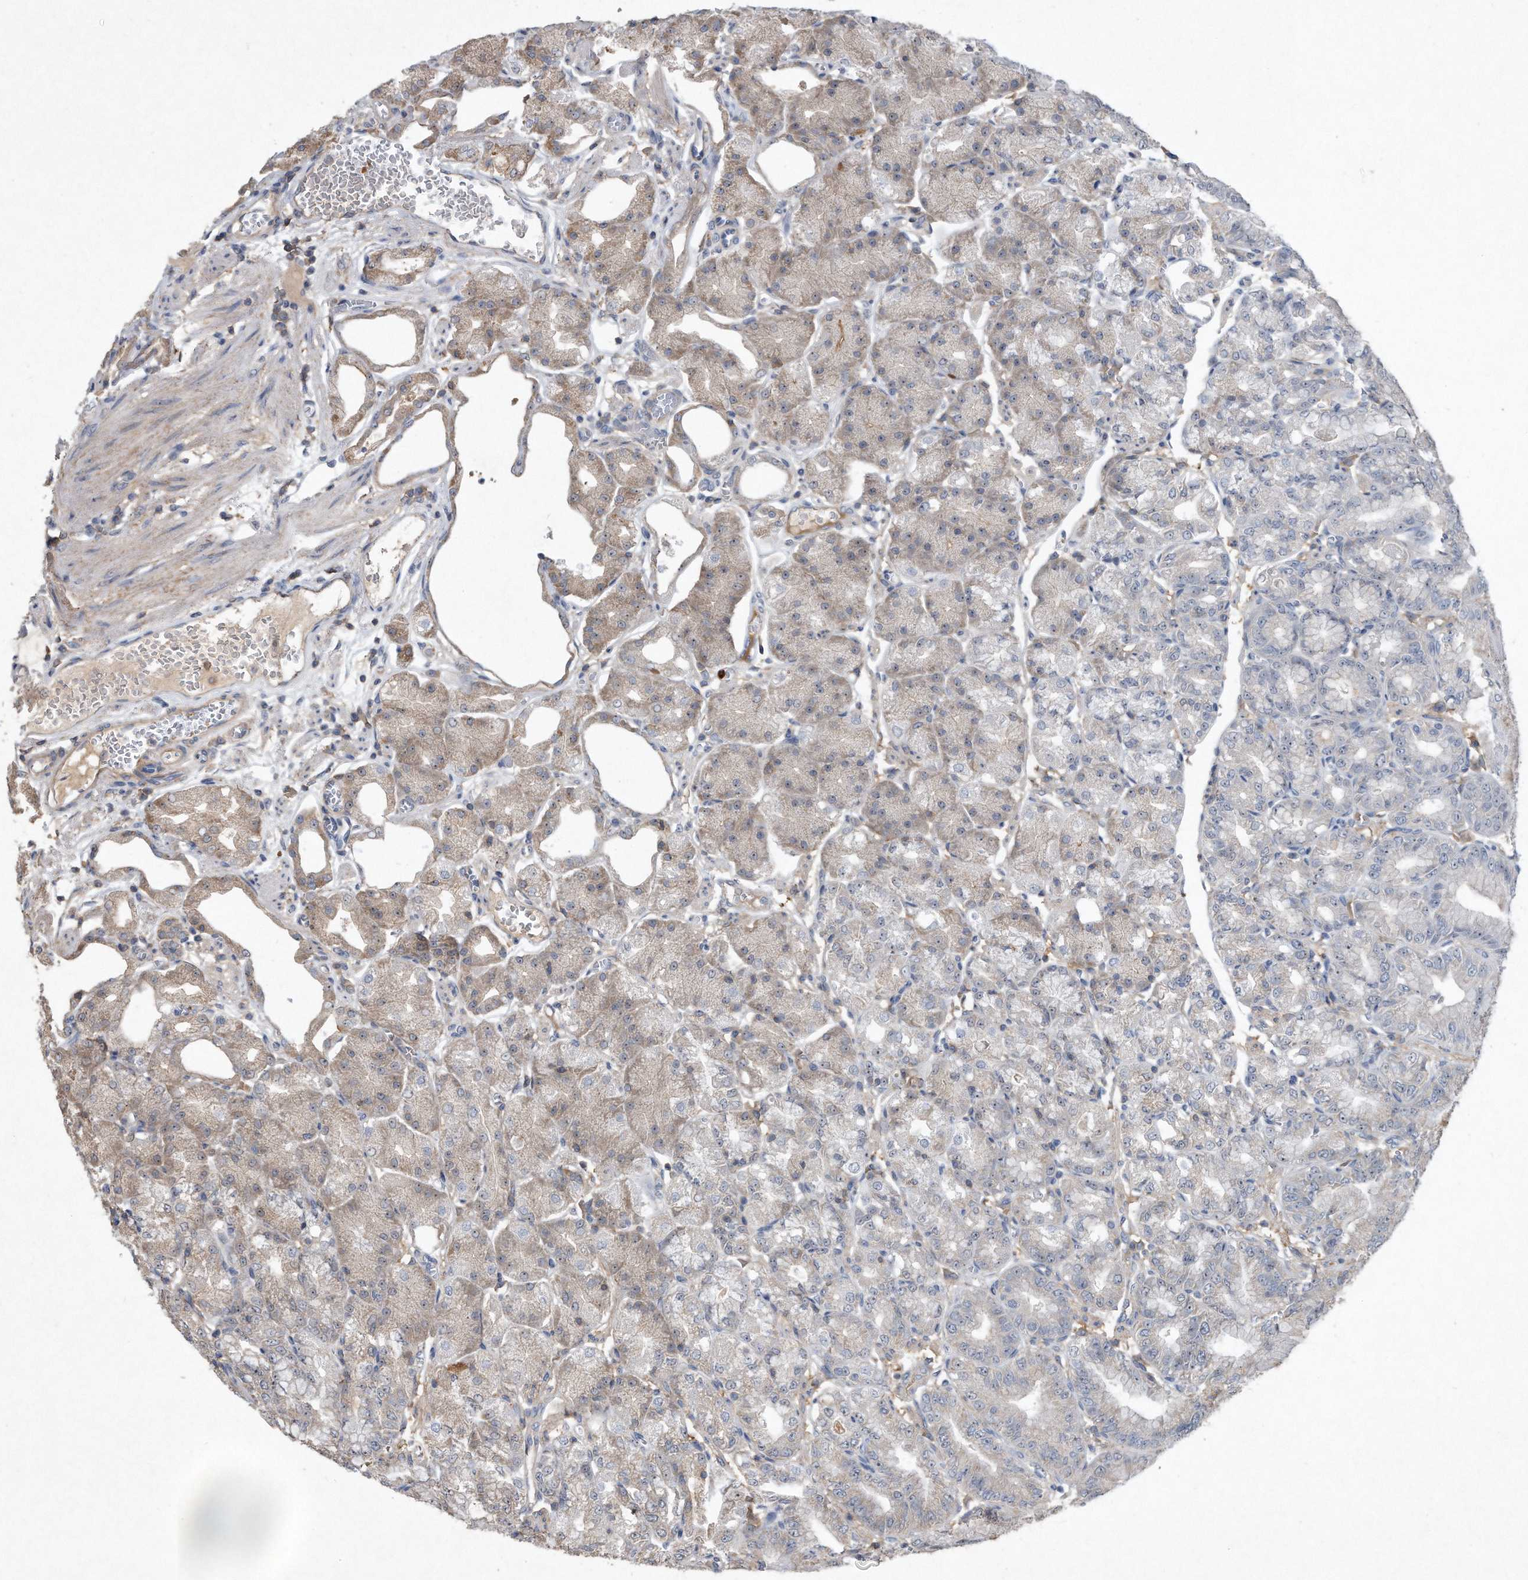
{"staining": {"intensity": "weak", "quantity": "<25%", "location": "cytoplasmic/membranous"}, "tissue": "stomach", "cell_type": "Glandular cells", "image_type": "normal", "snomed": [{"axis": "morphology", "description": "Normal tissue, NOS"}, {"axis": "topography", "description": "Stomach, lower"}], "caption": "Micrograph shows no significant protein staining in glandular cells of benign stomach.", "gene": "PGBD2", "patient": {"sex": "male", "age": 71}}